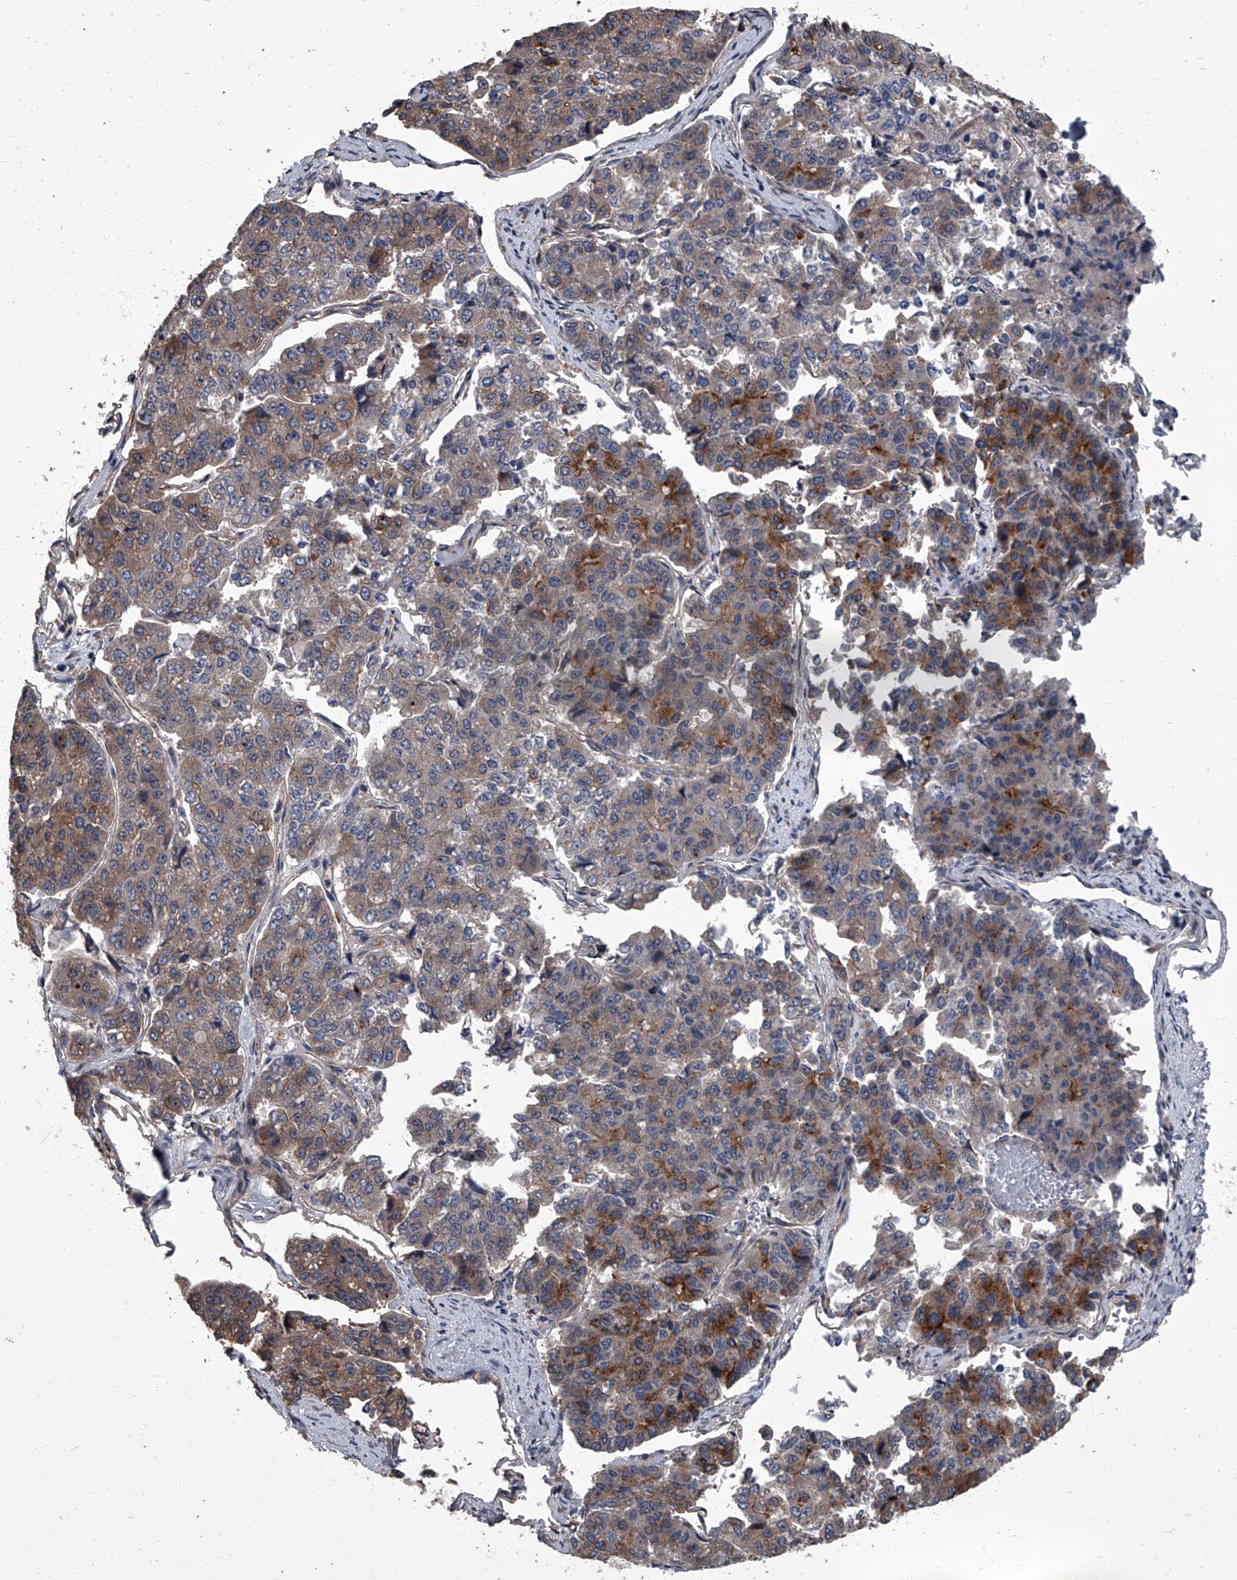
{"staining": {"intensity": "moderate", "quantity": "25%-75%", "location": "cytoplasmic/membranous"}, "tissue": "pancreatic cancer", "cell_type": "Tumor cells", "image_type": "cancer", "snomed": [{"axis": "morphology", "description": "Adenocarcinoma, NOS"}, {"axis": "topography", "description": "Pancreas"}], "caption": "About 25%-75% of tumor cells in human pancreatic cancer display moderate cytoplasmic/membranous protein staining as visualized by brown immunohistochemical staining.", "gene": "SIRT4", "patient": {"sex": "male", "age": 50}}